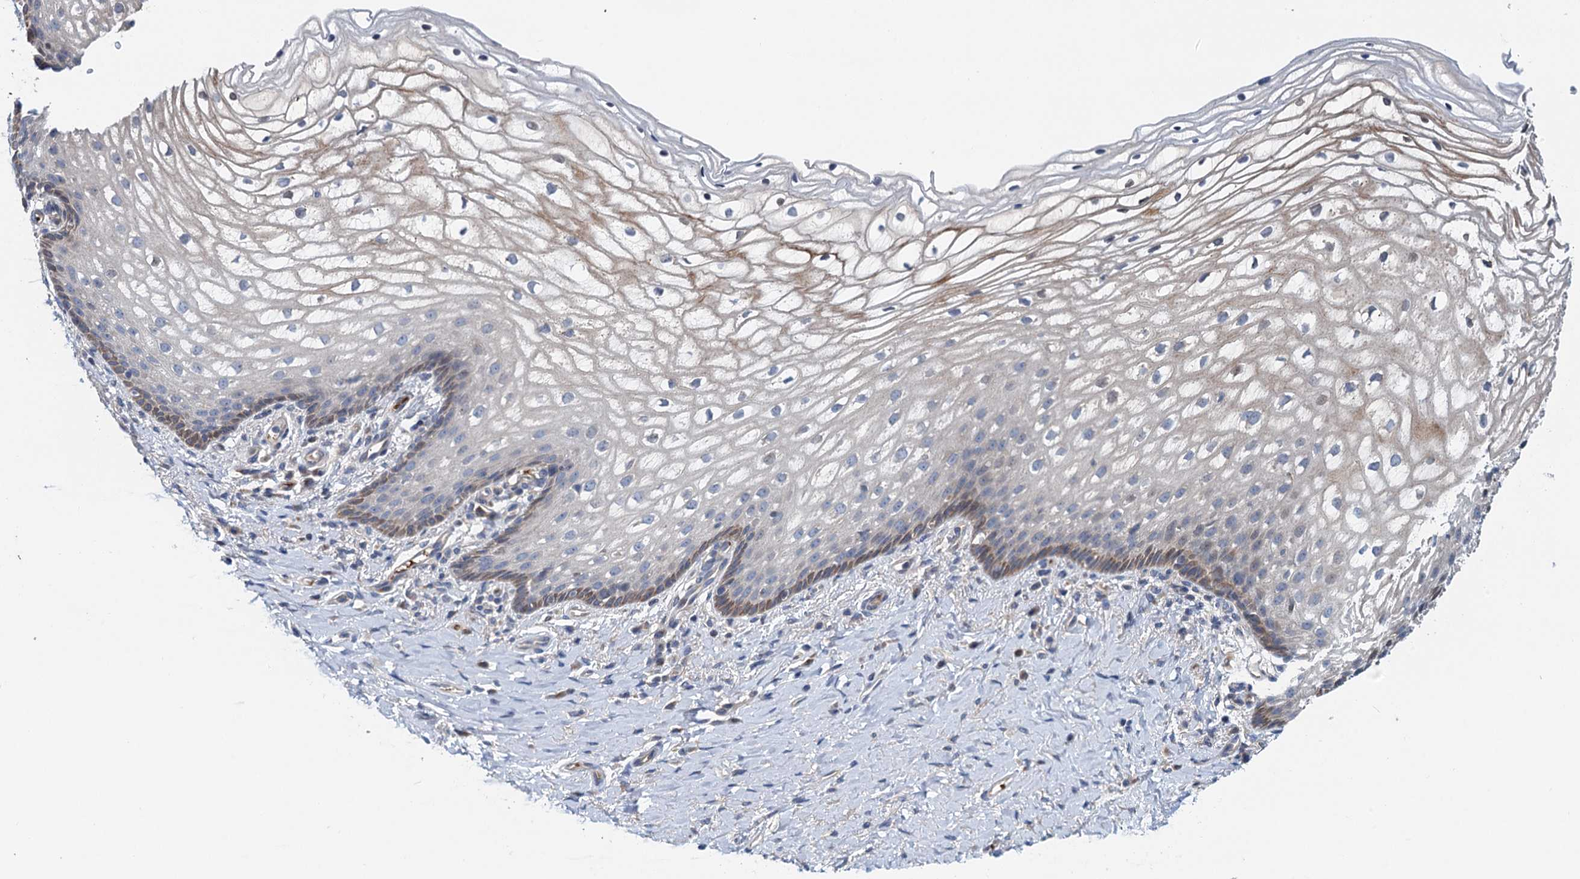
{"staining": {"intensity": "moderate", "quantity": "<25%", "location": "cytoplasmic/membranous"}, "tissue": "vagina", "cell_type": "Squamous epithelial cells", "image_type": "normal", "snomed": [{"axis": "morphology", "description": "Normal tissue, NOS"}, {"axis": "topography", "description": "Vagina"}], "caption": "Unremarkable vagina reveals moderate cytoplasmic/membranous positivity in approximately <25% of squamous epithelial cells Nuclei are stained in blue..", "gene": "NBEA", "patient": {"sex": "female", "age": 60}}